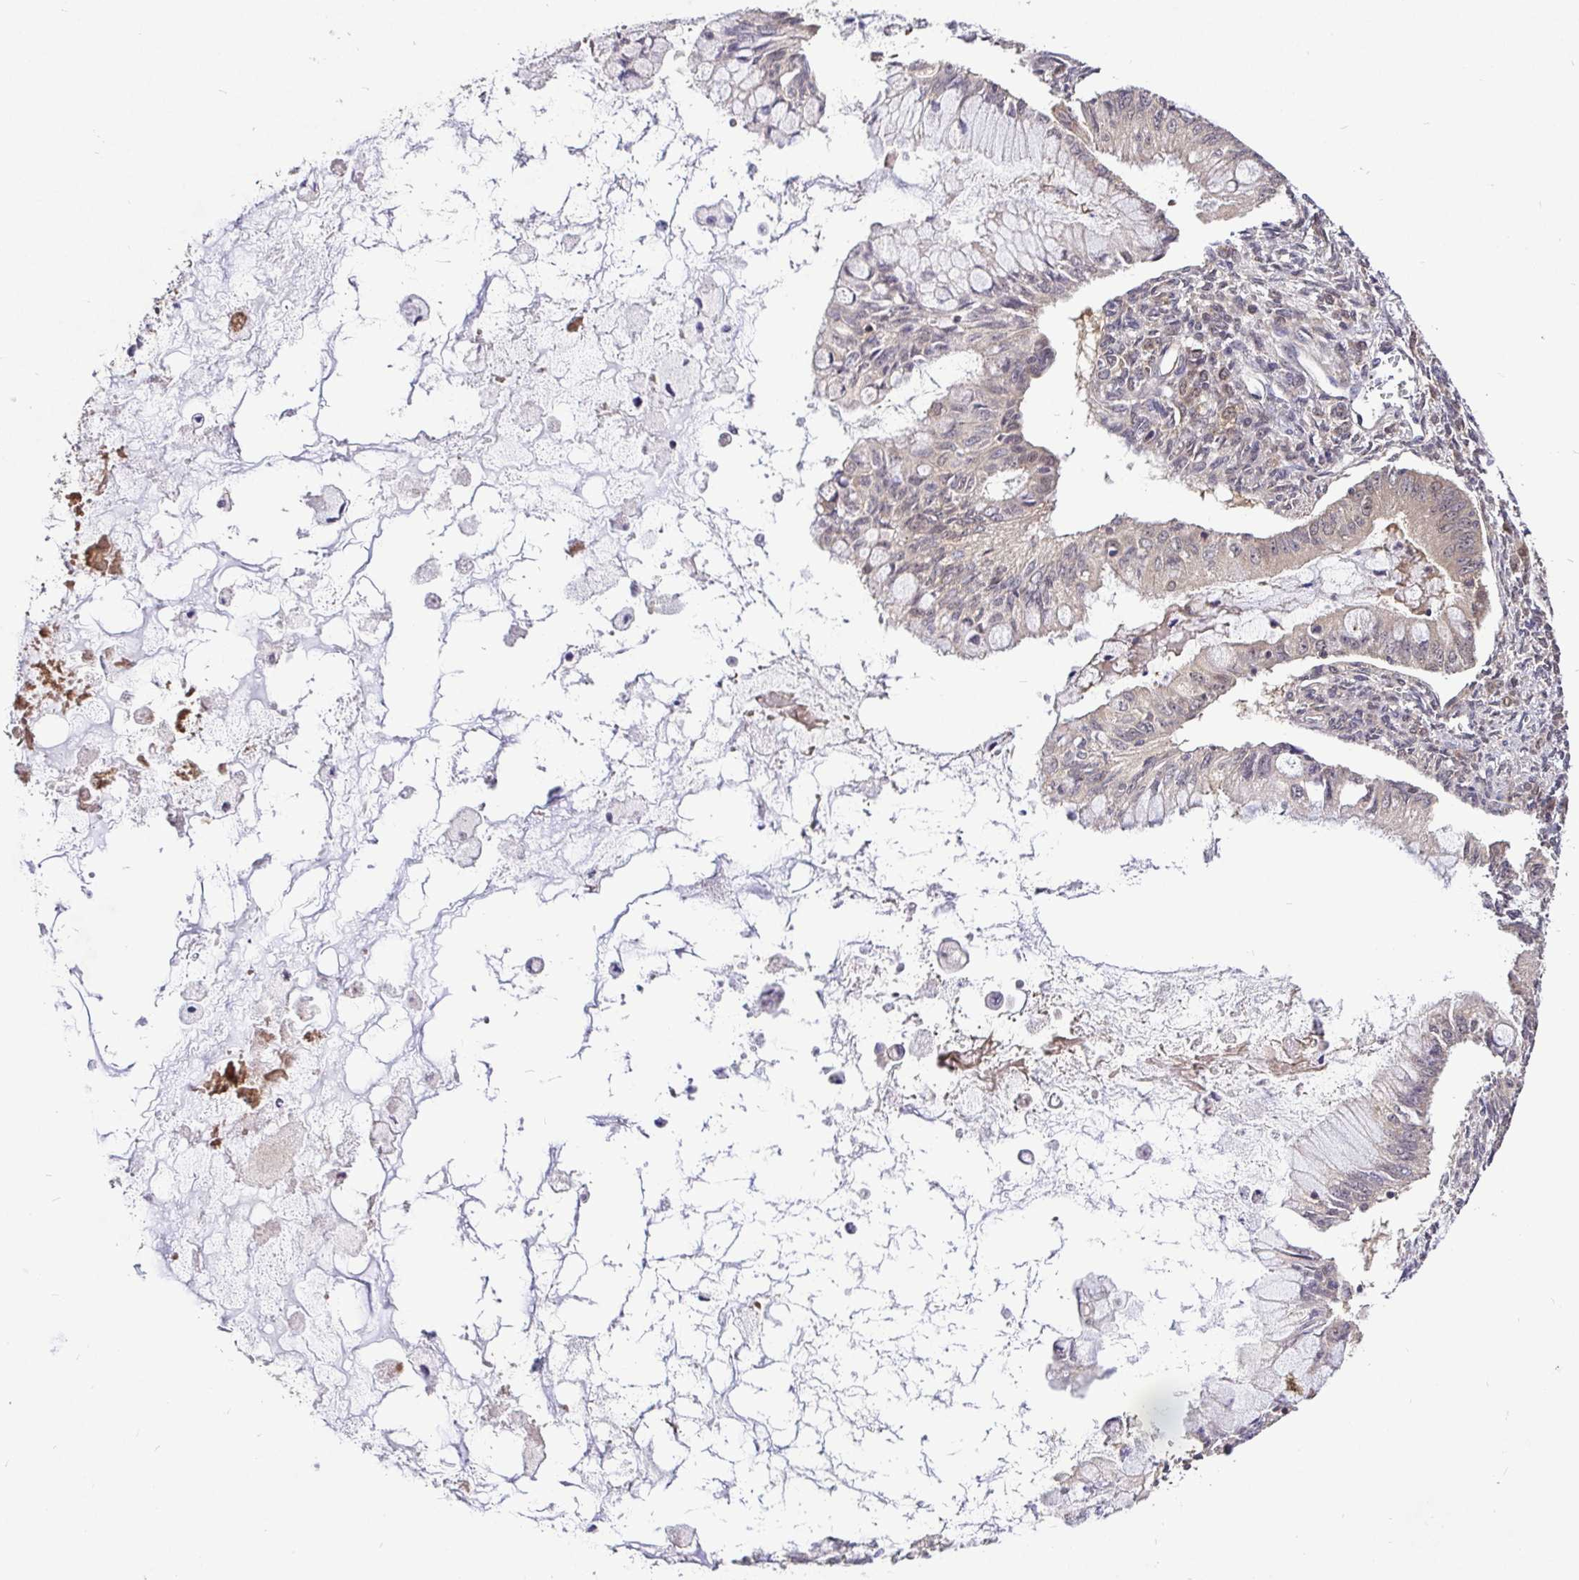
{"staining": {"intensity": "weak", "quantity": "<25%", "location": "cytoplasmic/membranous"}, "tissue": "ovarian cancer", "cell_type": "Tumor cells", "image_type": "cancer", "snomed": [{"axis": "morphology", "description": "Cystadenocarcinoma, mucinous, NOS"}, {"axis": "topography", "description": "Ovary"}], "caption": "Tumor cells show no significant expression in ovarian mucinous cystadenocarcinoma.", "gene": "UBE2M", "patient": {"sex": "female", "age": 34}}